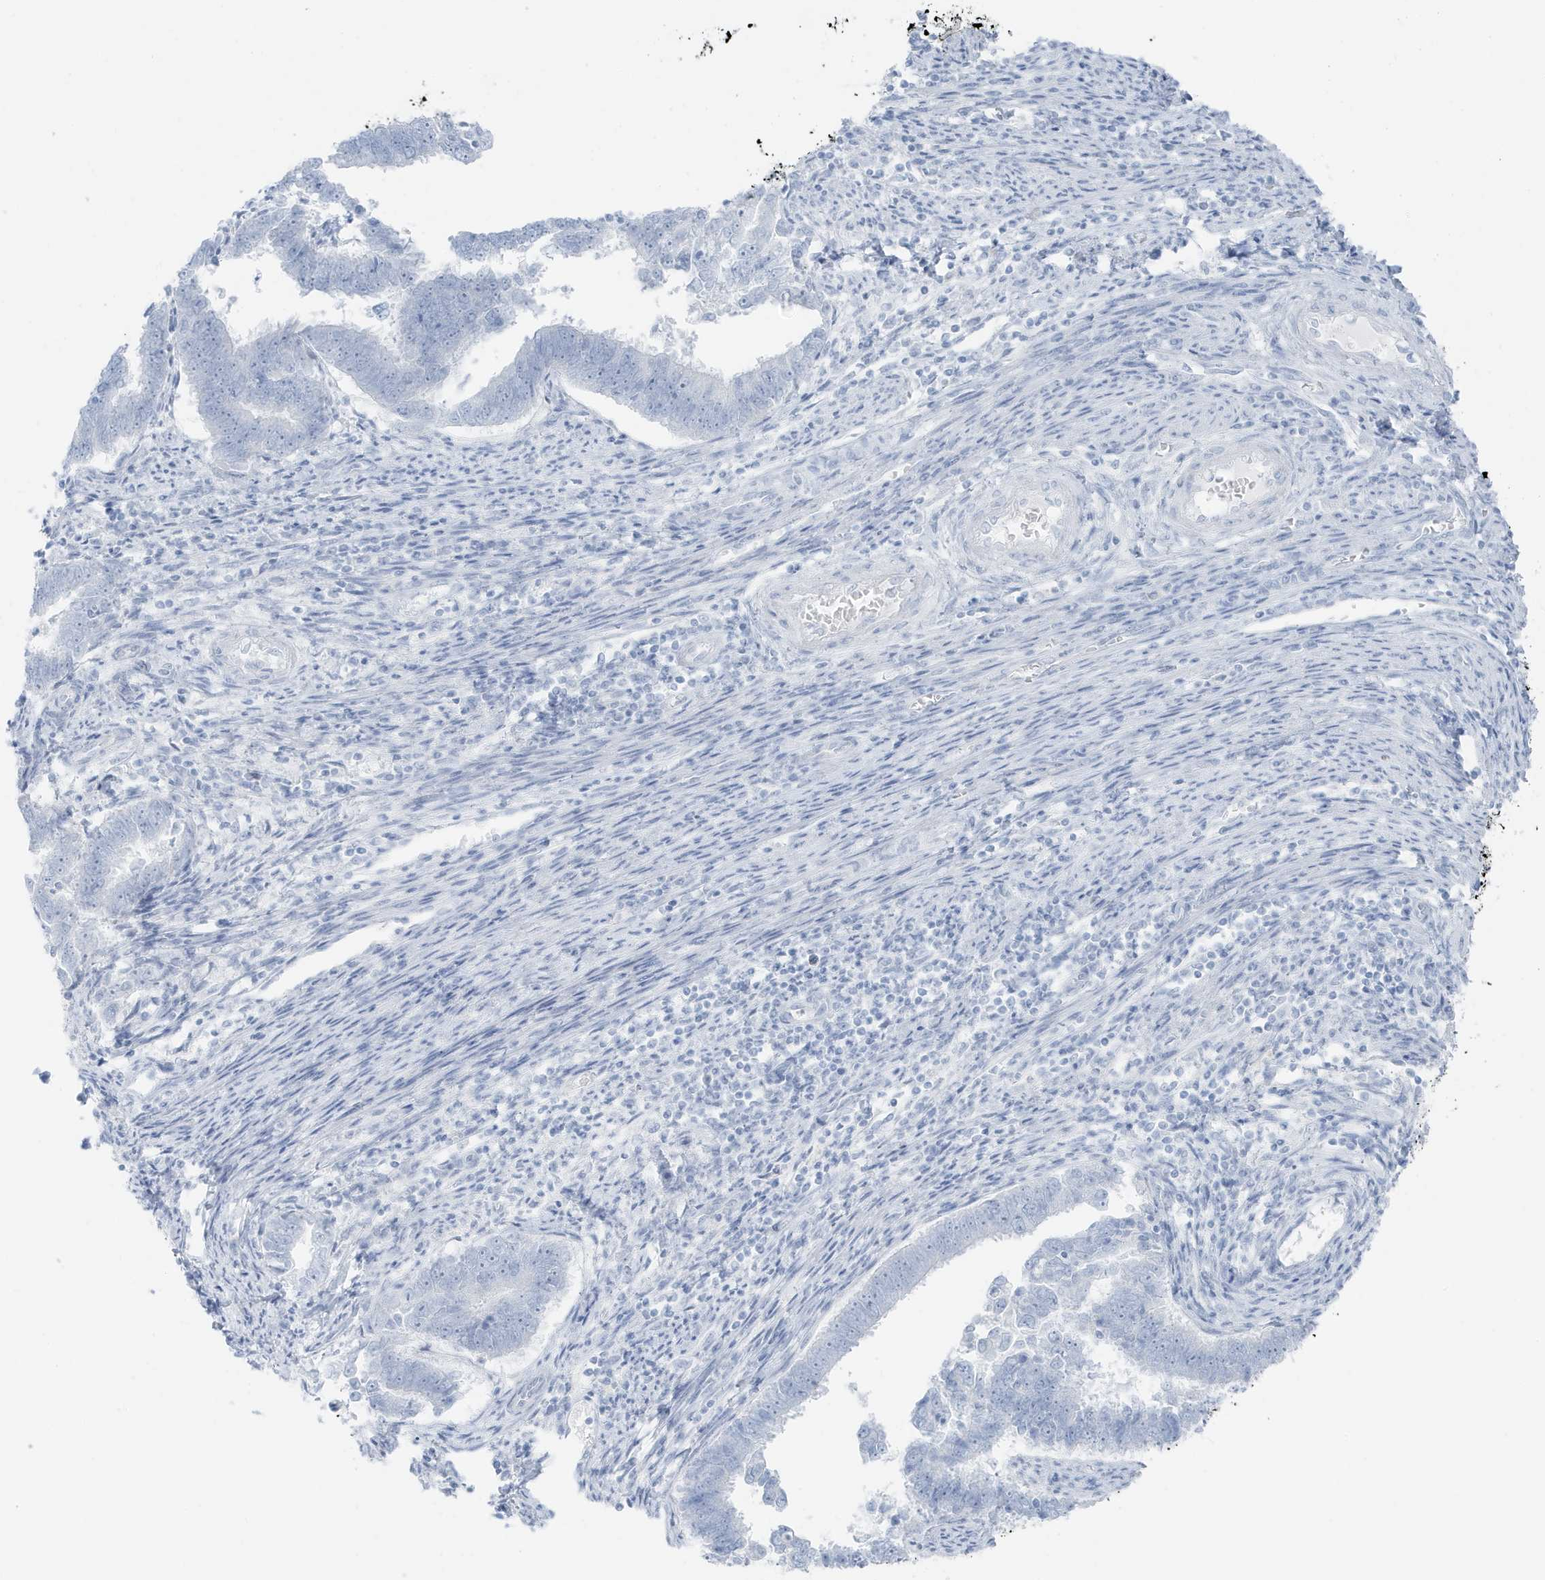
{"staining": {"intensity": "negative", "quantity": "none", "location": "none"}, "tissue": "endometrial cancer", "cell_type": "Tumor cells", "image_type": "cancer", "snomed": [{"axis": "morphology", "description": "Adenocarcinoma, NOS"}, {"axis": "topography", "description": "Endometrium"}], "caption": "This image is of endometrial cancer (adenocarcinoma) stained with IHC to label a protein in brown with the nuclei are counter-stained blue. There is no positivity in tumor cells.", "gene": "ZFP64", "patient": {"sex": "female", "age": 75}}